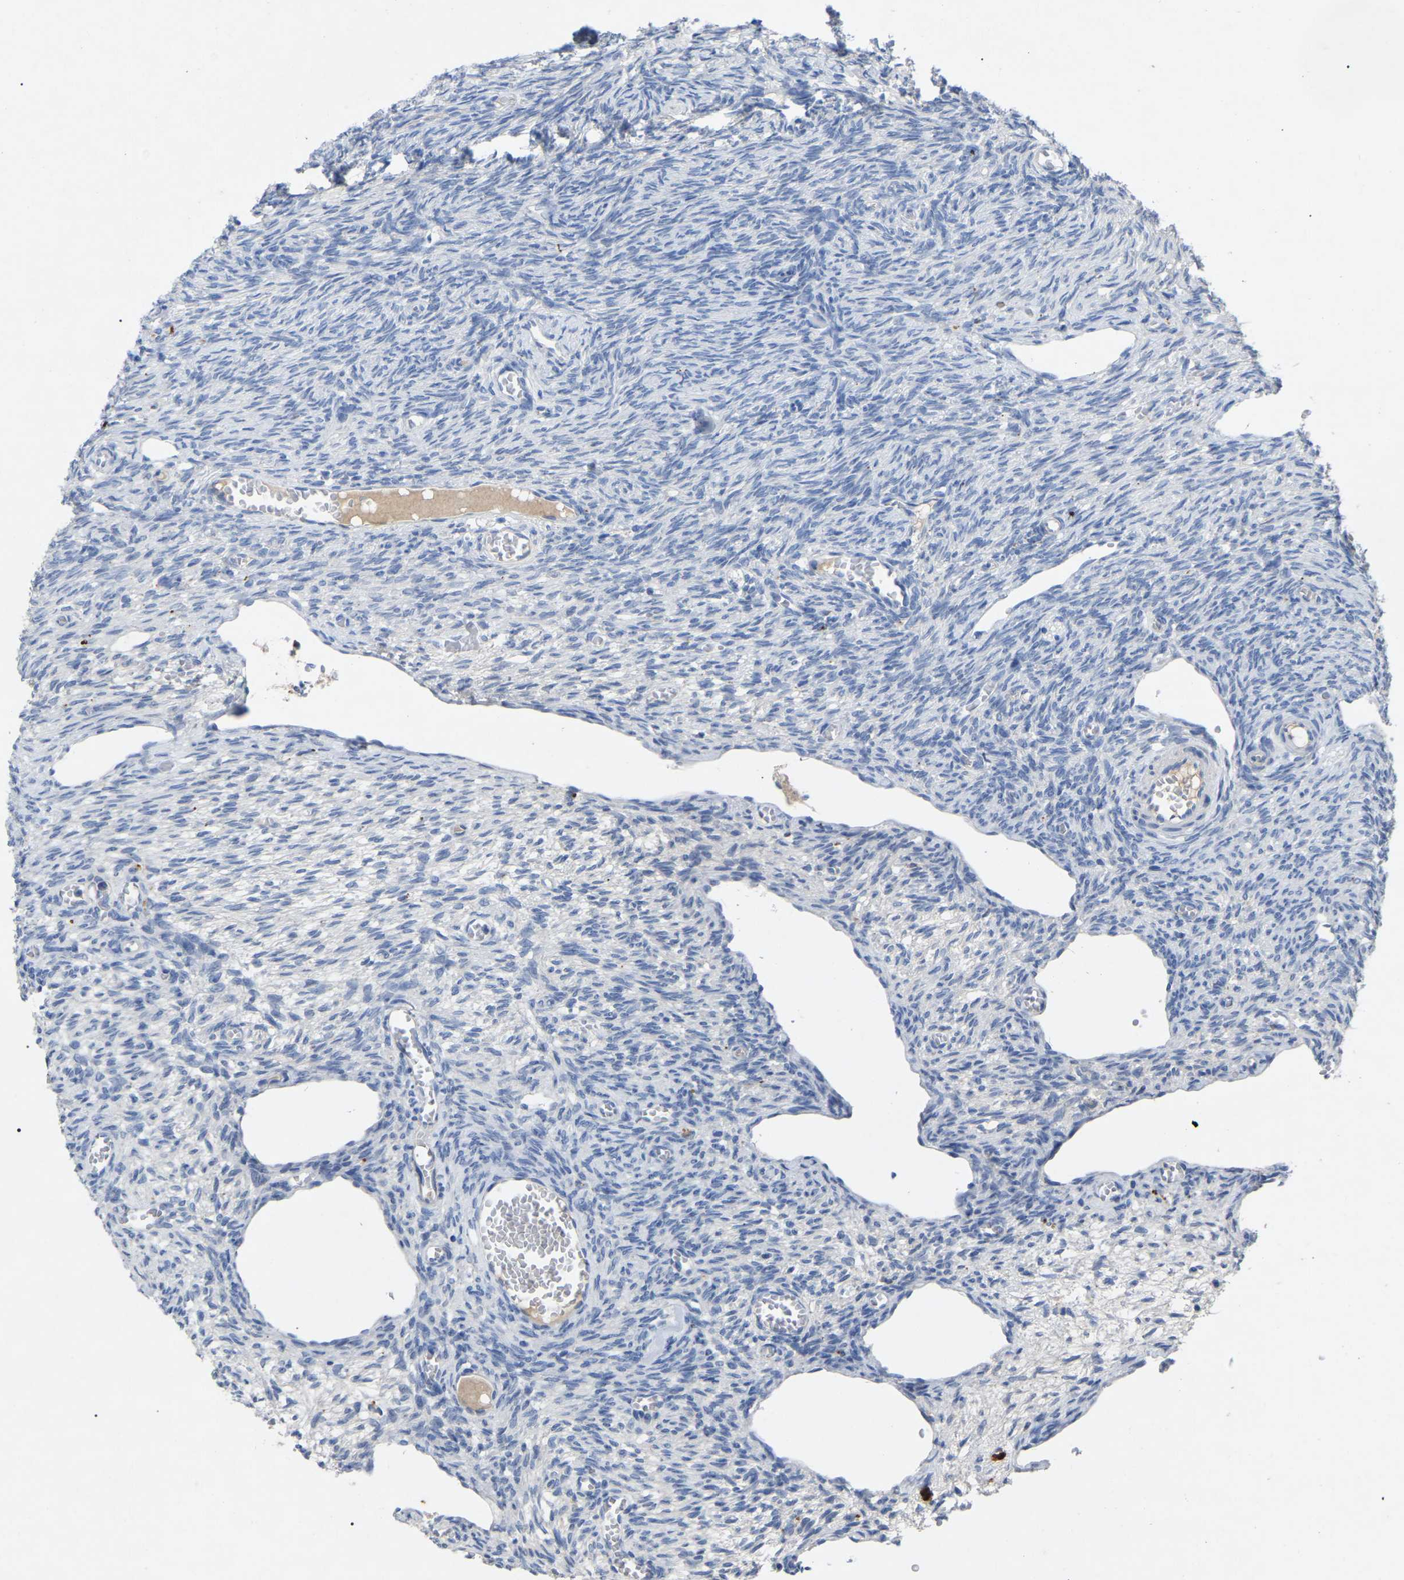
{"staining": {"intensity": "negative", "quantity": "none", "location": "none"}, "tissue": "ovary", "cell_type": "Ovarian stroma cells", "image_type": "normal", "snomed": [{"axis": "morphology", "description": "Normal tissue, NOS"}, {"axis": "topography", "description": "Ovary"}], "caption": "Immunohistochemistry (IHC) of unremarkable human ovary shows no staining in ovarian stroma cells.", "gene": "SMPD2", "patient": {"sex": "female", "age": 27}}